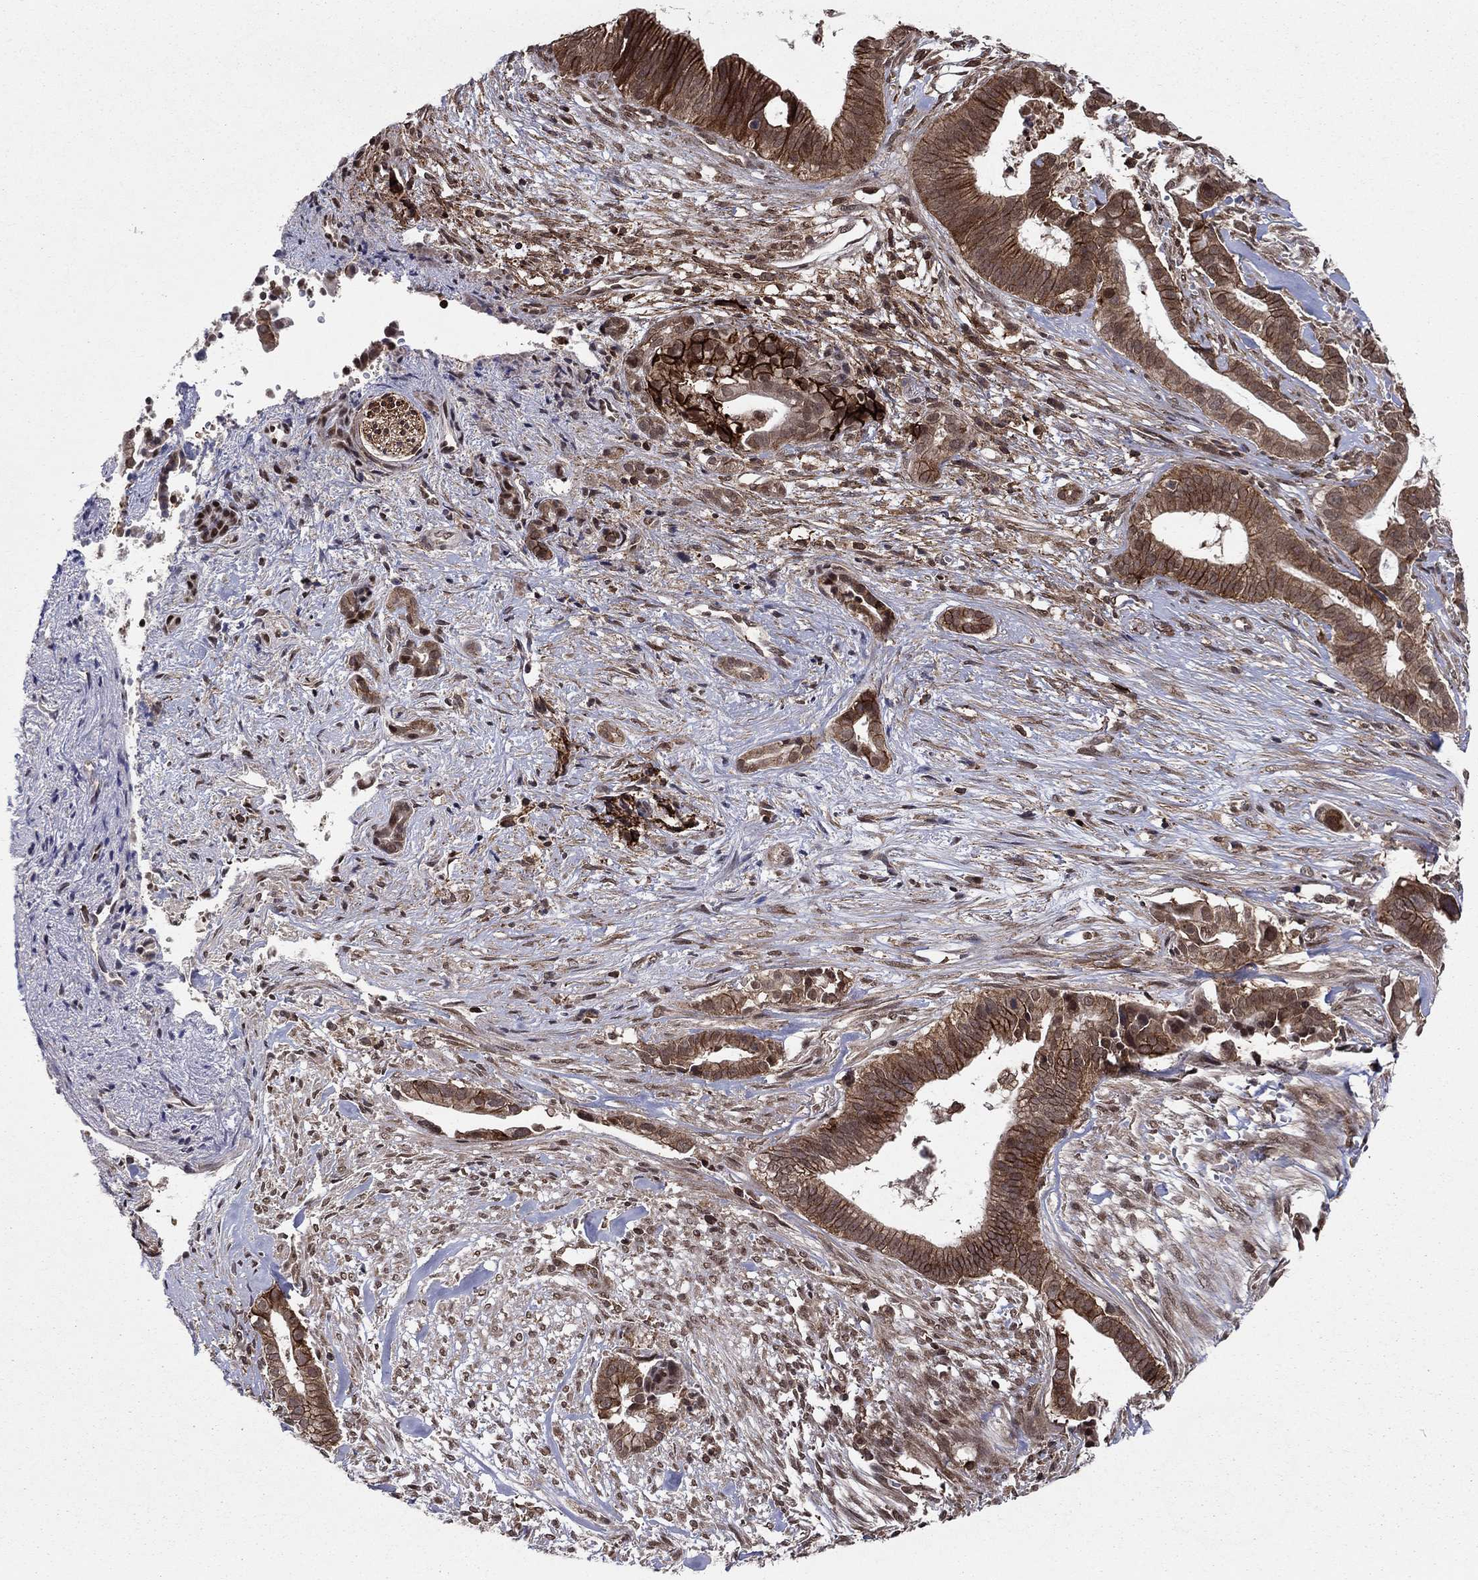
{"staining": {"intensity": "moderate", "quantity": ">75%", "location": "cytoplasmic/membranous"}, "tissue": "pancreatic cancer", "cell_type": "Tumor cells", "image_type": "cancer", "snomed": [{"axis": "morphology", "description": "Adenocarcinoma, NOS"}, {"axis": "topography", "description": "Pancreas"}], "caption": "High-magnification brightfield microscopy of pancreatic cancer (adenocarcinoma) stained with DAB (brown) and counterstained with hematoxylin (blue). tumor cells exhibit moderate cytoplasmic/membranous positivity is identified in approximately>75% of cells.", "gene": "SSX2IP", "patient": {"sex": "male", "age": 61}}